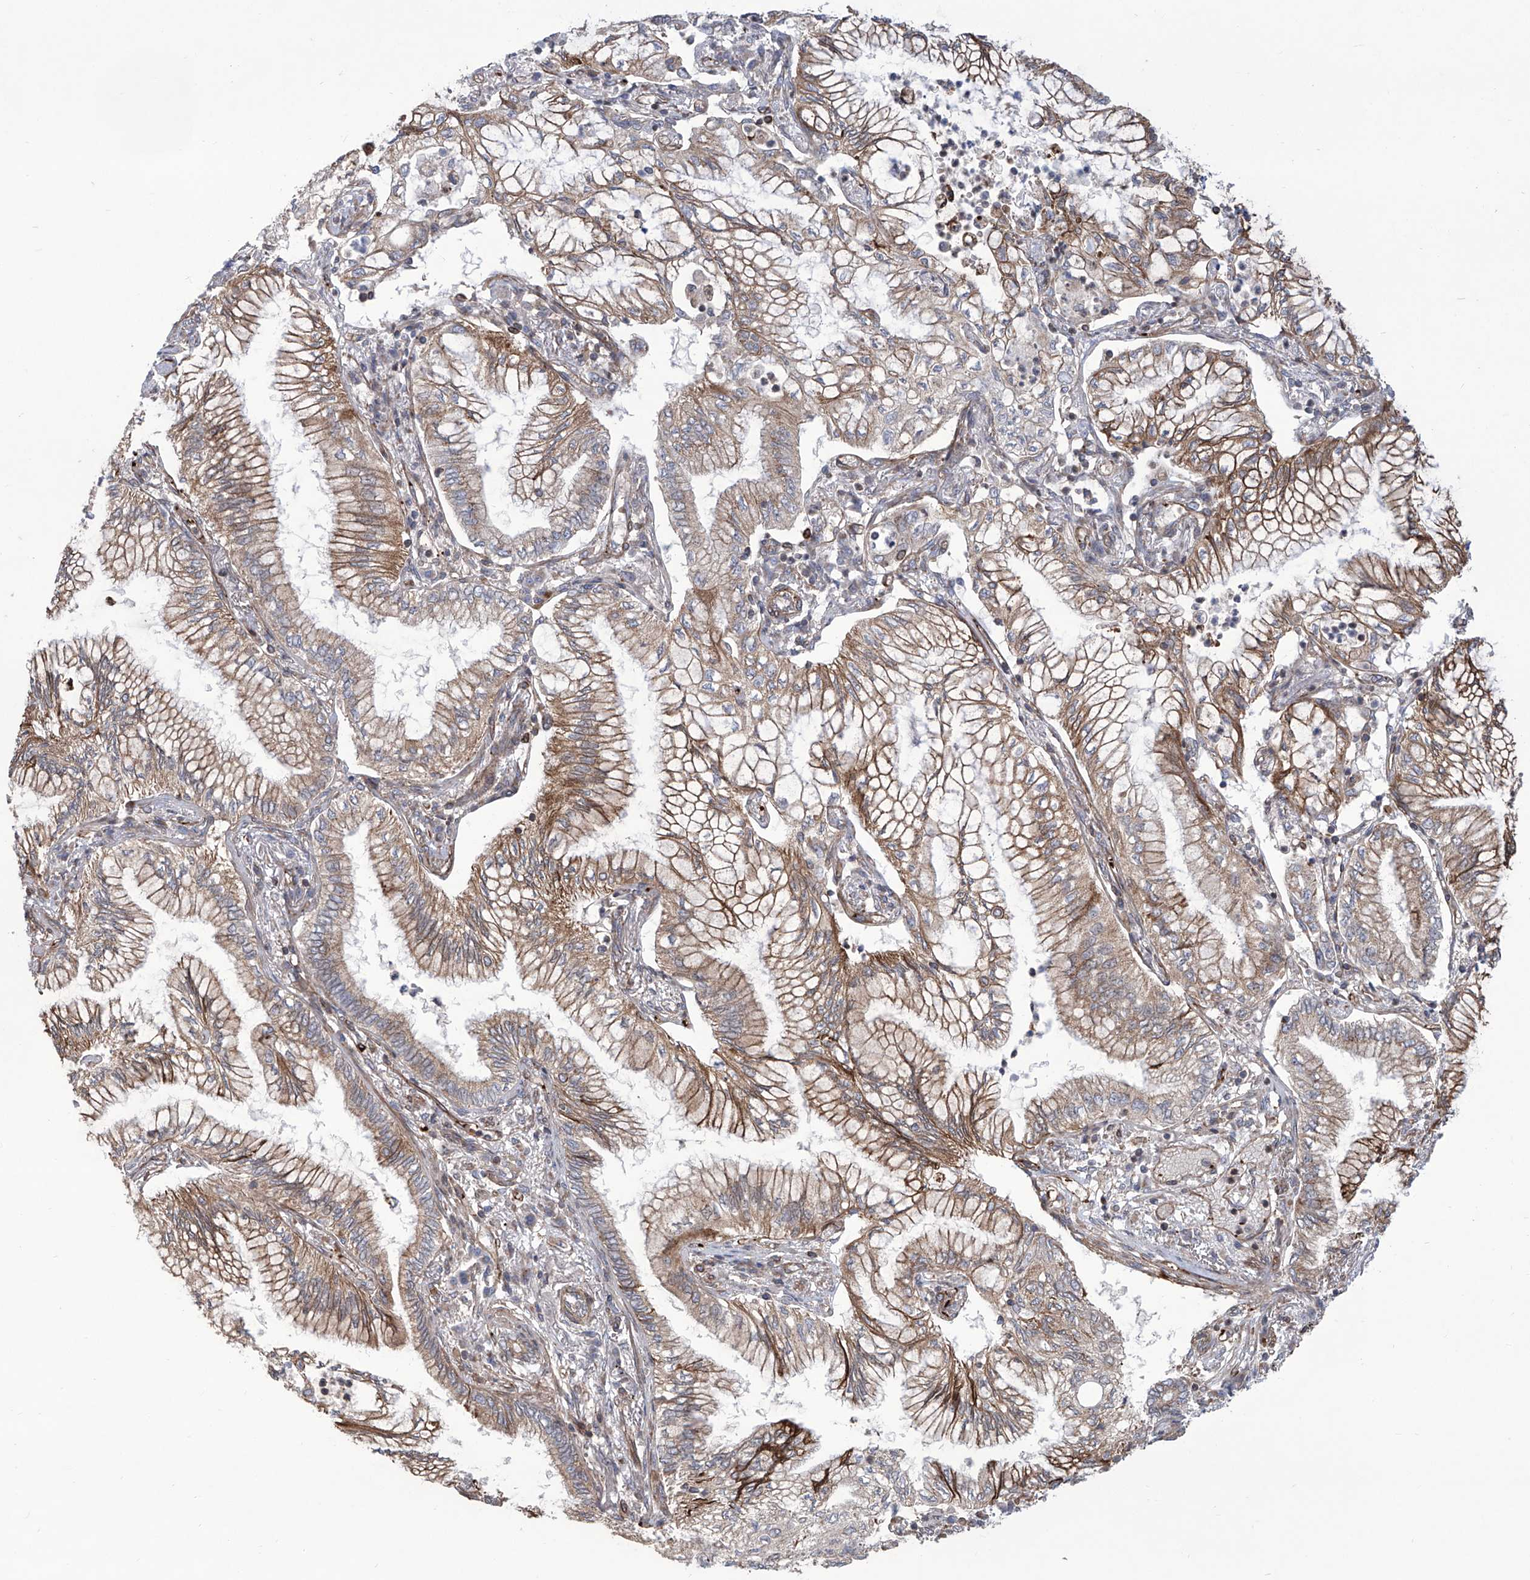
{"staining": {"intensity": "moderate", "quantity": ">75%", "location": "cytoplasmic/membranous"}, "tissue": "bronchus", "cell_type": "Respiratory epithelial cells", "image_type": "normal", "snomed": [{"axis": "morphology", "description": "Normal tissue, NOS"}, {"axis": "morphology", "description": "Adenocarcinoma, NOS"}, {"axis": "topography", "description": "Bronchus"}, {"axis": "topography", "description": "Lung"}], "caption": "The histopathology image displays immunohistochemical staining of unremarkable bronchus. There is moderate cytoplasmic/membranous expression is identified in approximately >75% of respiratory epithelial cells.", "gene": "APAF1", "patient": {"sex": "female", "age": 70}}